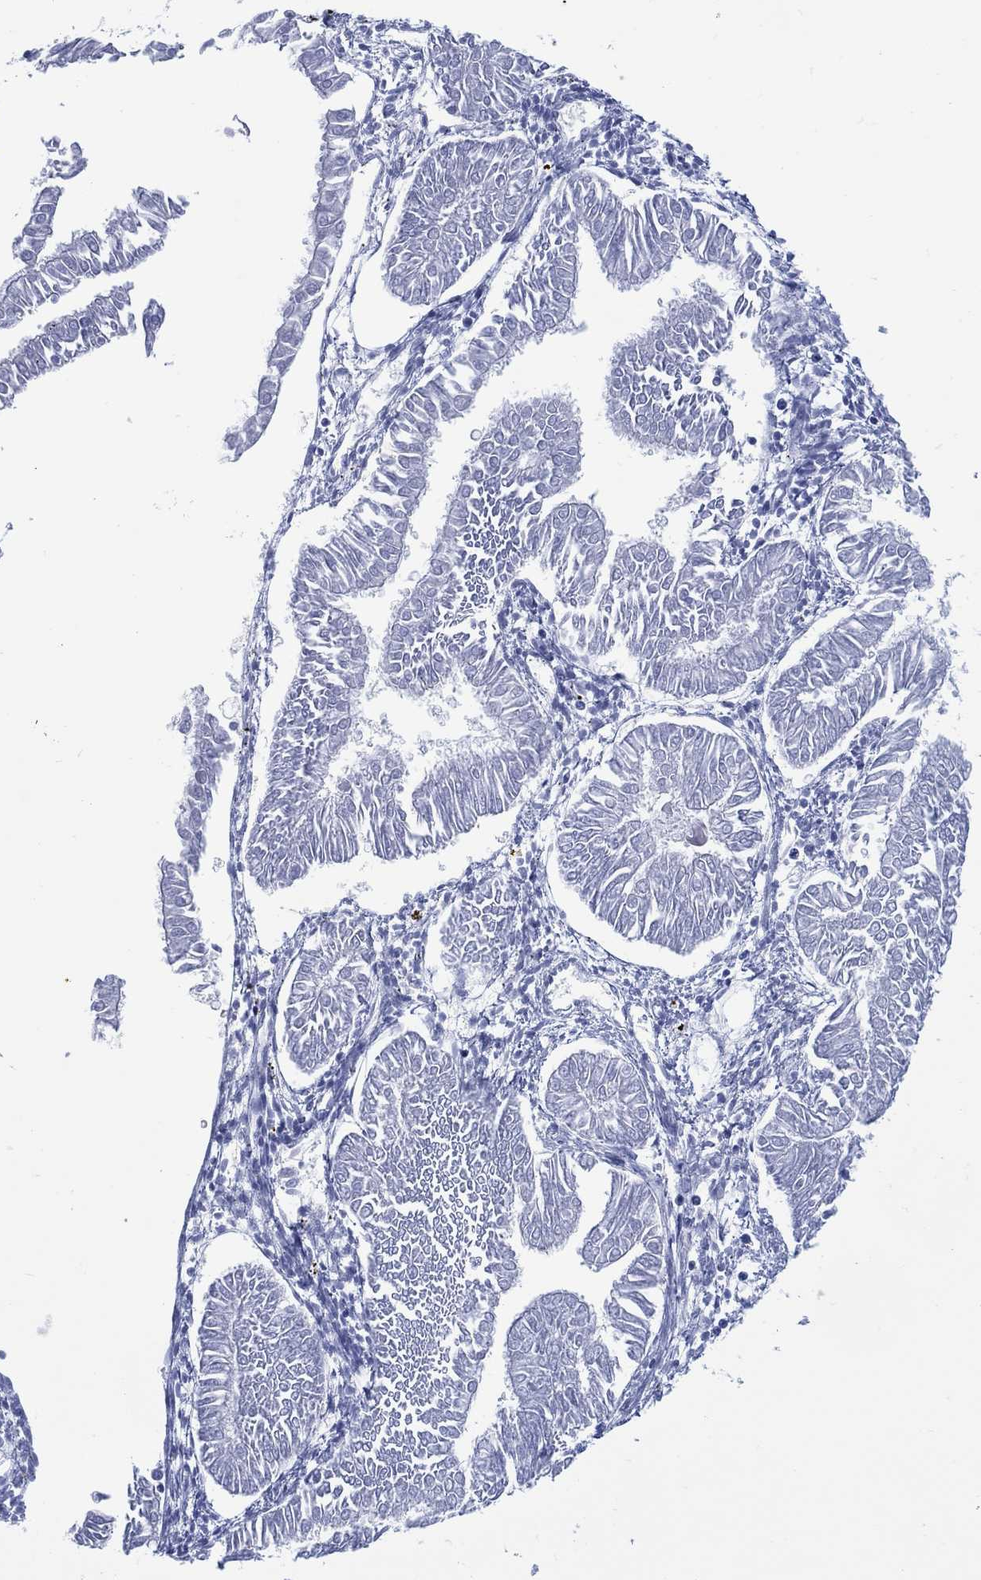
{"staining": {"intensity": "negative", "quantity": "none", "location": "none"}, "tissue": "endometrial cancer", "cell_type": "Tumor cells", "image_type": "cancer", "snomed": [{"axis": "morphology", "description": "Adenocarcinoma, NOS"}, {"axis": "topography", "description": "Endometrium"}], "caption": "IHC image of human endometrial adenocarcinoma stained for a protein (brown), which demonstrates no positivity in tumor cells.", "gene": "DDI1", "patient": {"sex": "female", "age": 53}}